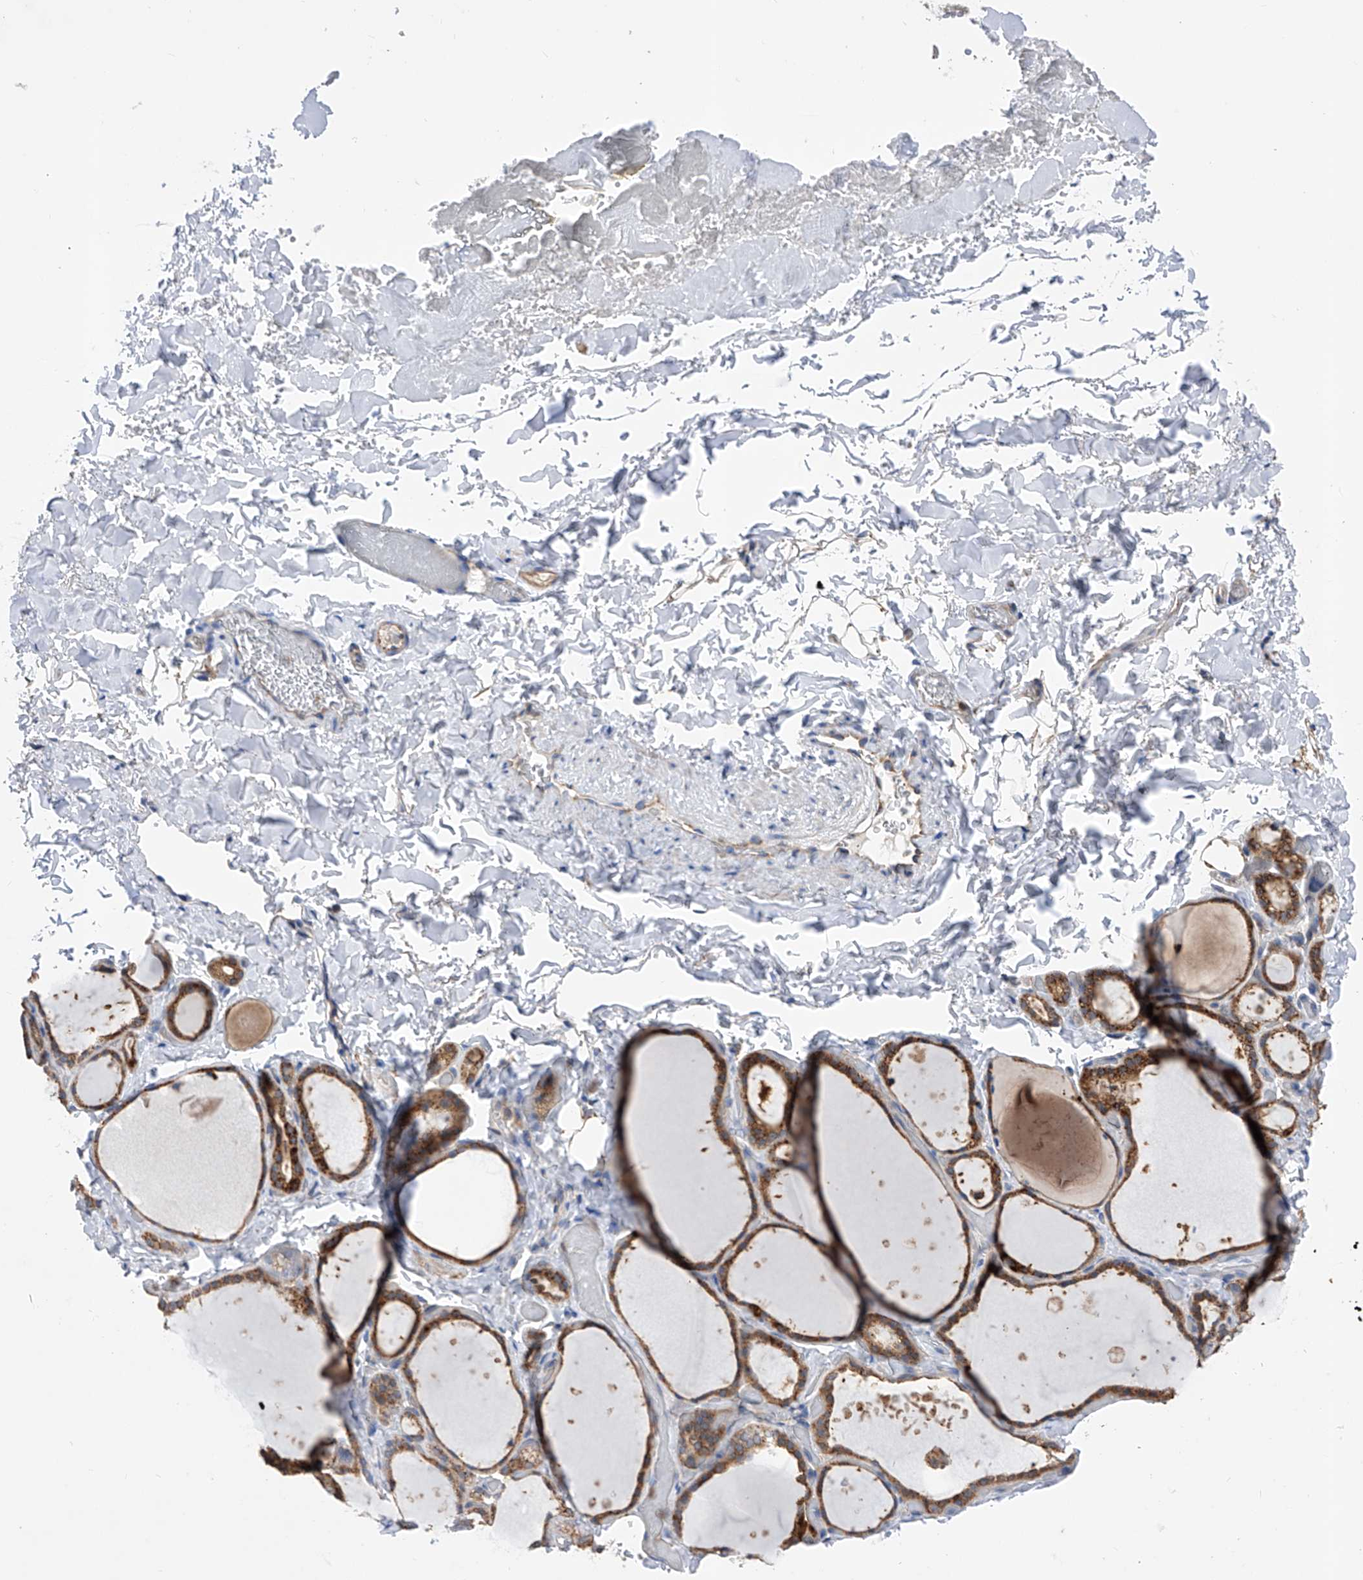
{"staining": {"intensity": "moderate", "quantity": ">75%", "location": "cytoplasmic/membranous"}, "tissue": "thyroid gland", "cell_type": "Glandular cells", "image_type": "normal", "snomed": [{"axis": "morphology", "description": "Normal tissue, NOS"}, {"axis": "topography", "description": "Thyroid gland"}], "caption": "Benign thyroid gland exhibits moderate cytoplasmic/membranous positivity in approximately >75% of glandular cells, visualized by immunohistochemistry.", "gene": "SPATA20", "patient": {"sex": "female", "age": 44}}